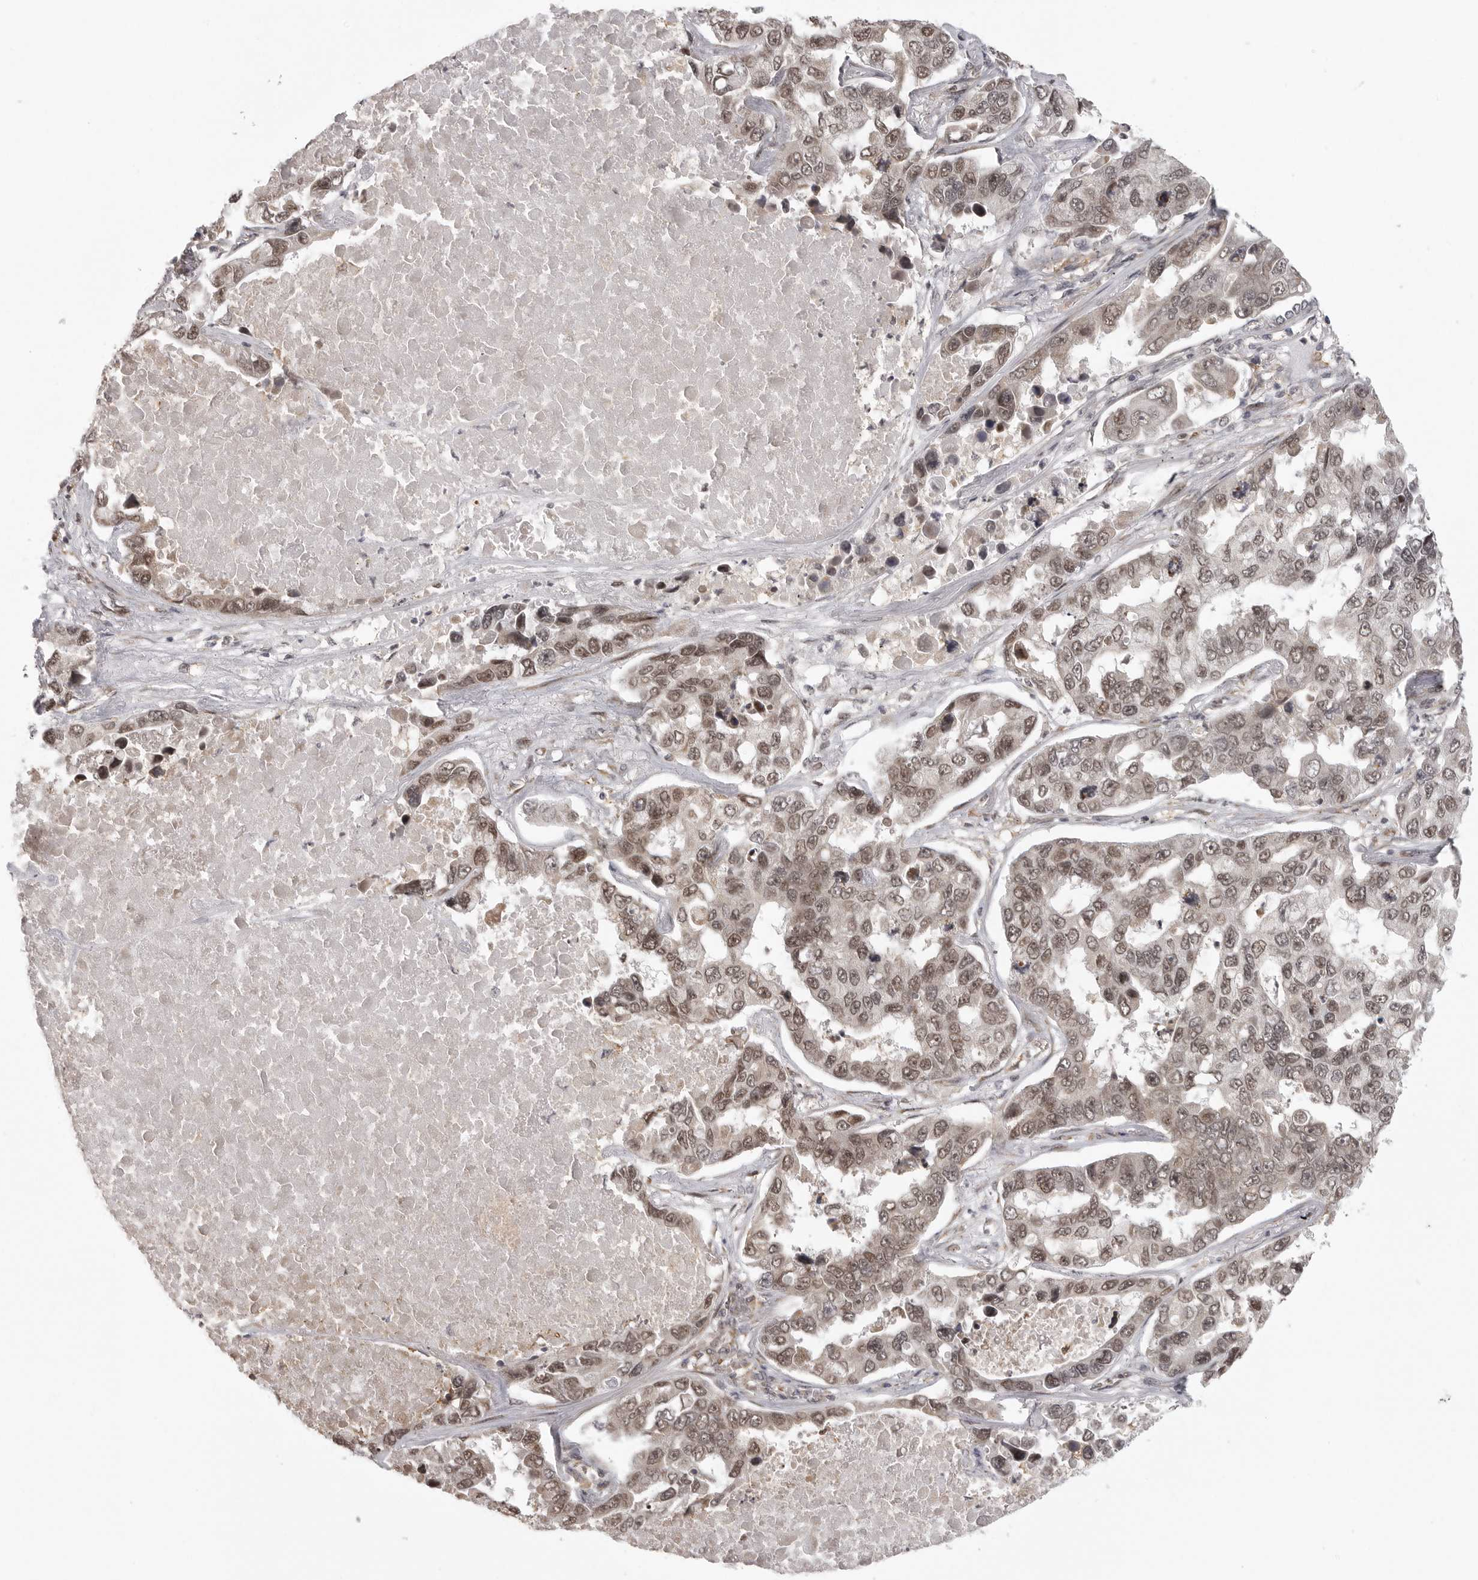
{"staining": {"intensity": "weak", "quantity": ">75%", "location": "cytoplasmic/membranous,nuclear"}, "tissue": "lung cancer", "cell_type": "Tumor cells", "image_type": "cancer", "snomed": [{"axis": "morphology", "description": "Adenocarcinoma, NOS"}, {"axis": "topography", "description": "Lung"}], "caption": "Tumor cells show low levels of weak cytoplasmic/membranous and nuclear positivity in about >75% of cells in adenocarcinoma (lung).", "gene": "ISG20L2", "patient": {"sex": "male", "age": 64}}